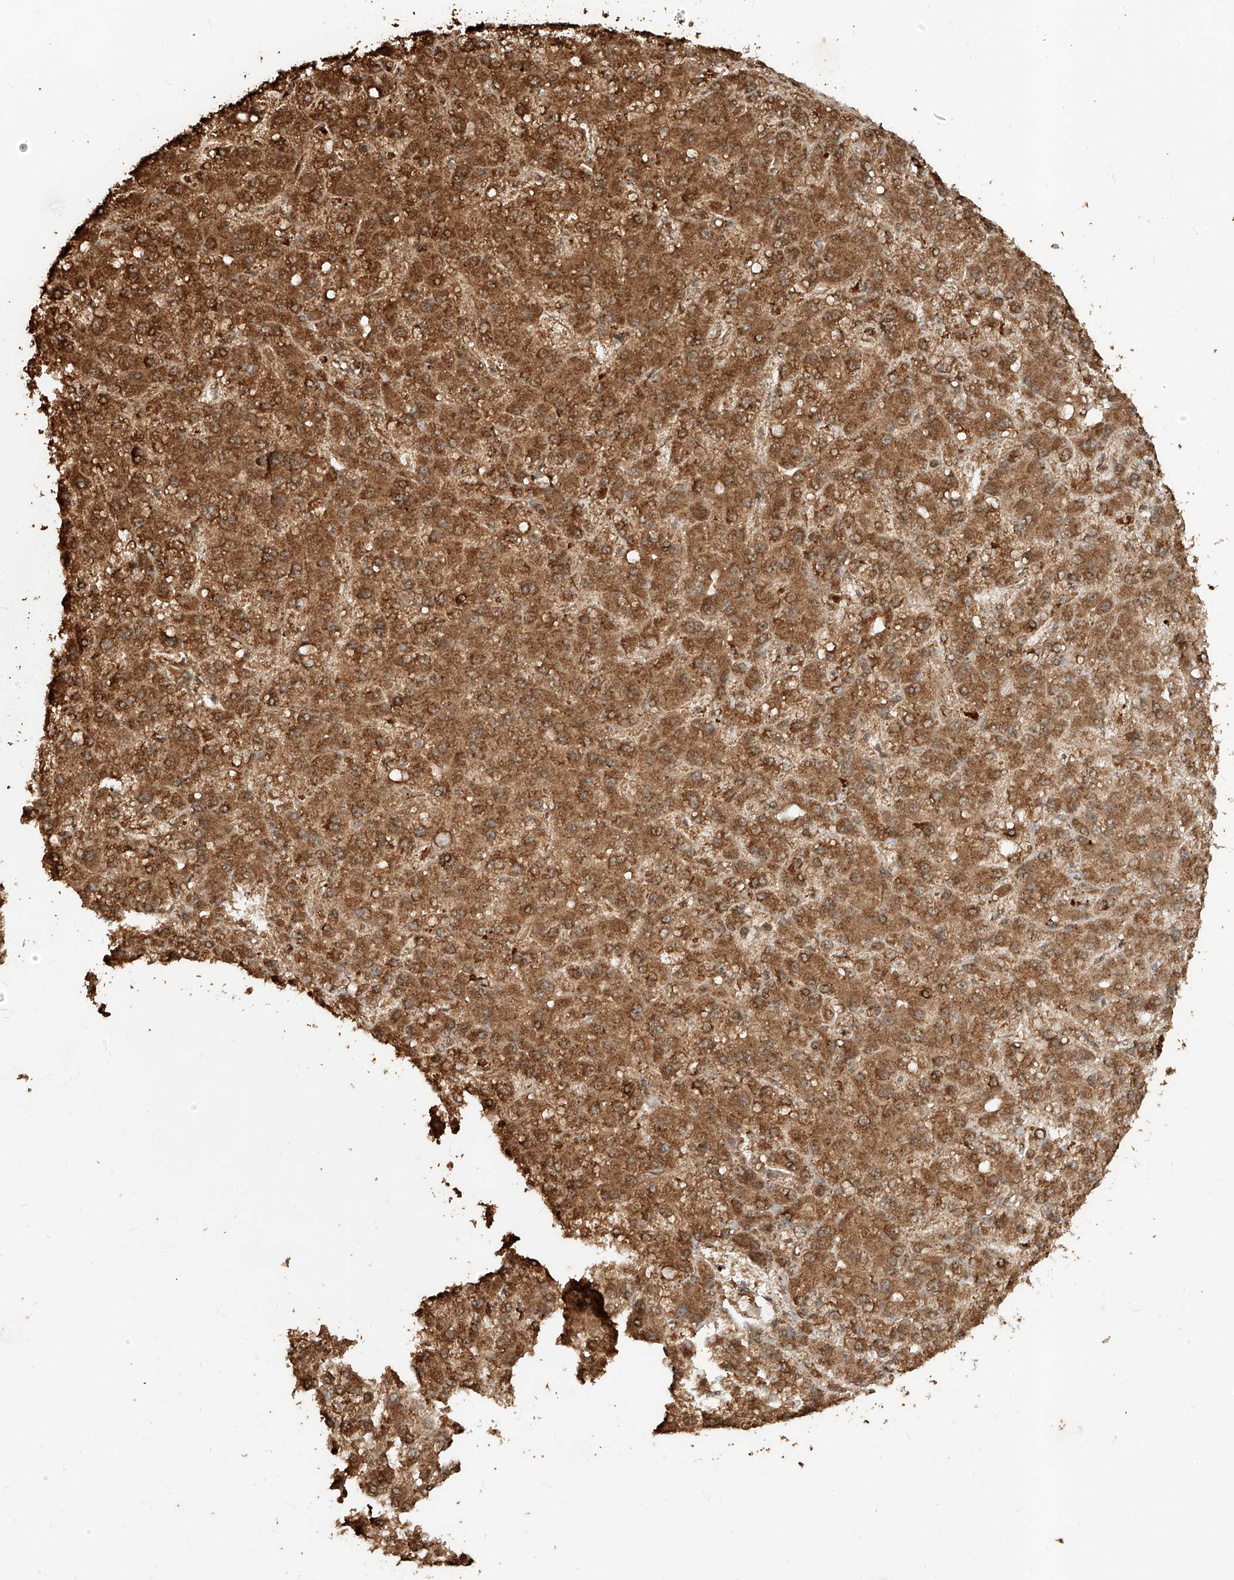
{"staining": {"intensity": "strong", "quantity": ">75%", "location": "cytoplasmic/membranous"}, "tissue": "liver cancer", "cell_type": "Tumor cells", "image_type": "cancer", "snomed": [{"axis": "morphology", "description": "Carcinoma, Hepatocellular, NOS"}, {"axis": "topography", "description": "Liver"}], "caption": "Liver cancer (hepatocellular carcinoma) tissue displays strong cytoplasmic/membranous staining in approximately >75% of tumor cells", "gene": "ZNF660", "patient": {"sex": "male", "age": 67}}